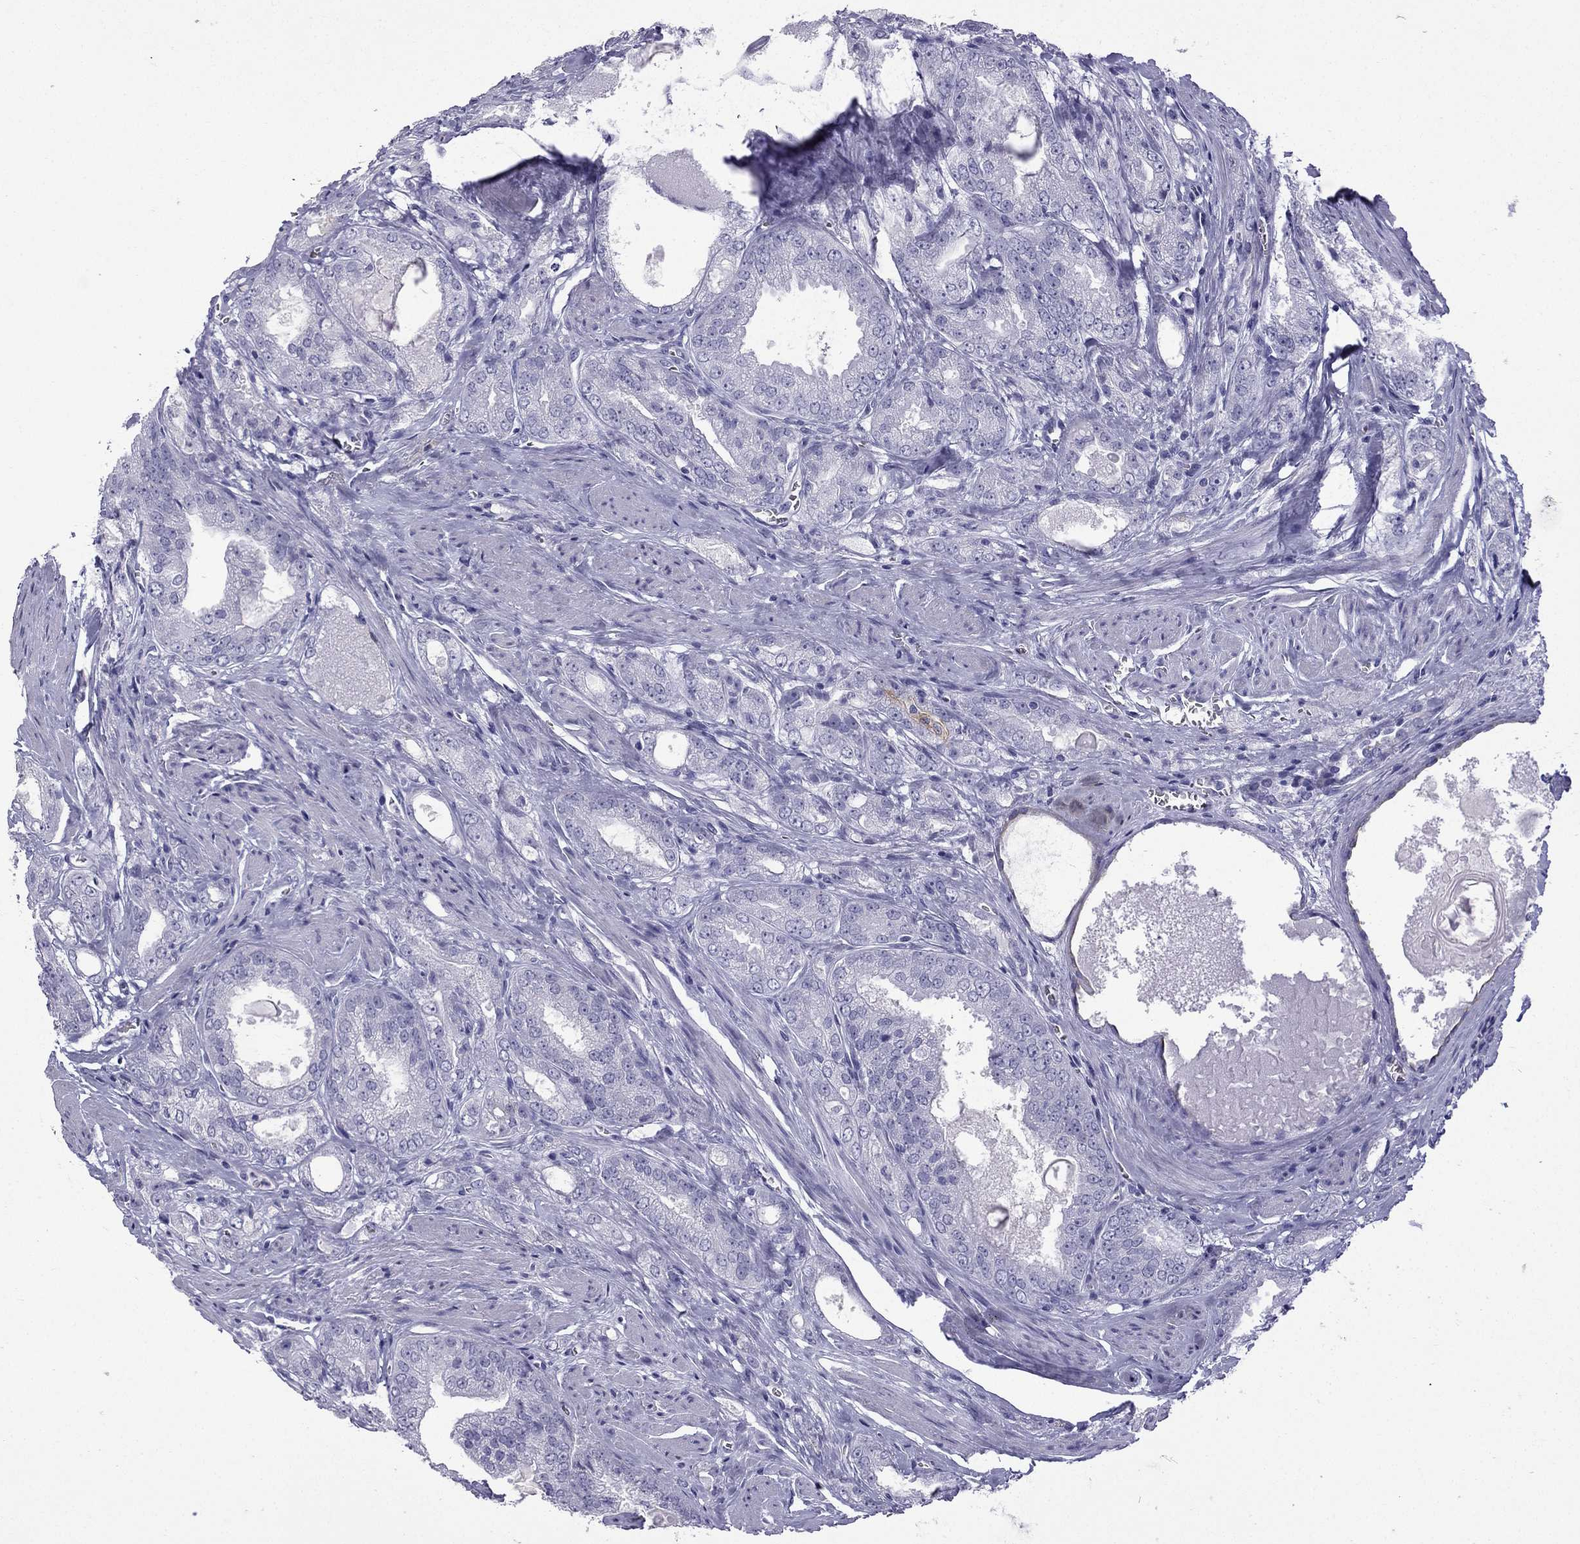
{"staining": {"intensity": "negative", "quantity": "none", "location": "none"}, "tissue": "prostate cancer", "cell_type": "Tumor cells", "image_type": "cancer", "snomed": [{"axis": "morphology", "description": "Adenocarcinoma, NOS"}, {"axis": "morphology", "description": "Adenocarcinoma, High grade"}, {"axis": "topography", "description": "Prostate"}], "caption": "High-grade adenocarcinoma (prostate) stained for a protein using IHC exhibits no expression tumor cells.", "gene": "GJA8", "patient": {"sex": "male", "age": 70}}